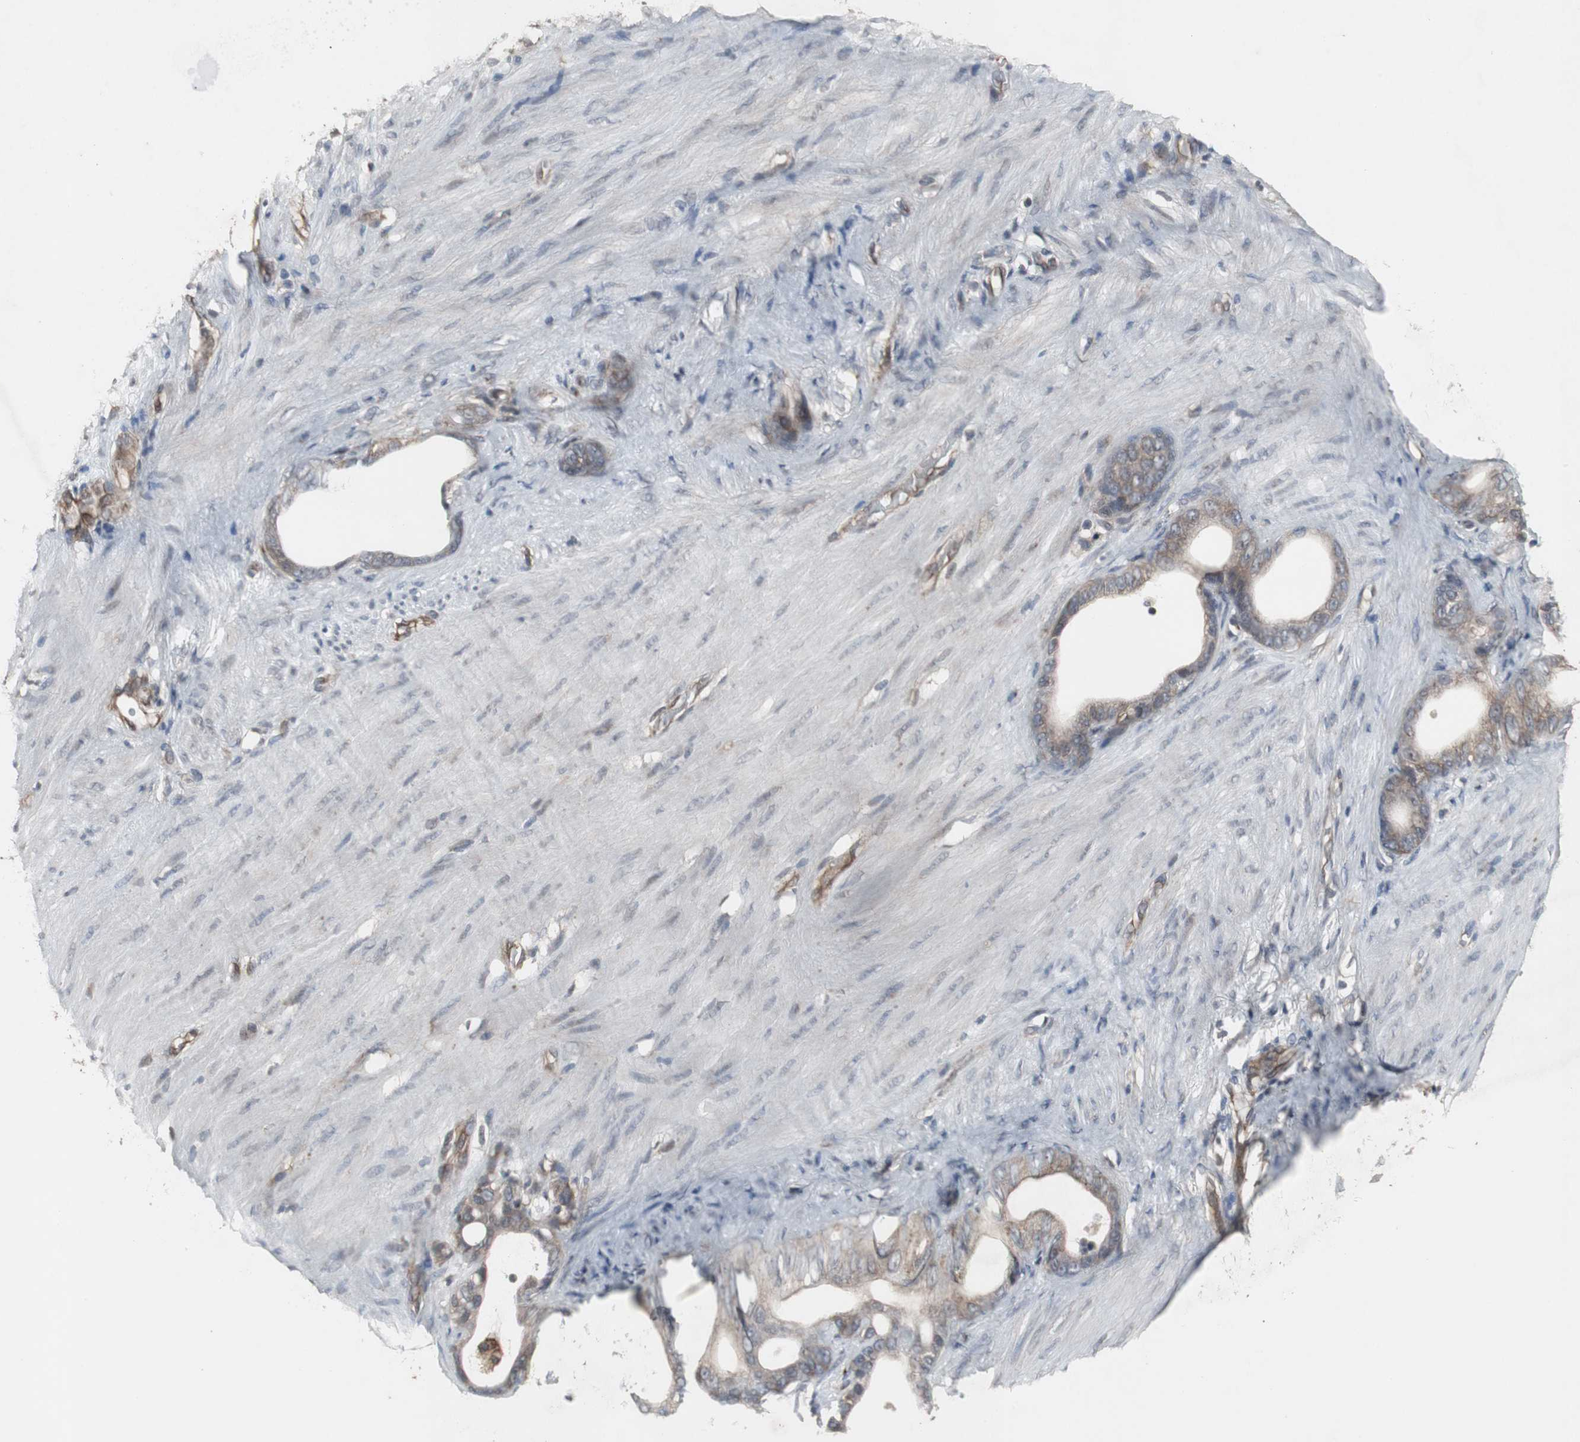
{"staining": {"intensity": "weak", "quantity": ">75%", "location": "cytoplasmic/membranous"}, "tissue": "stomach cancer", "cell_type": "Tumor cells", "image_type": "cancer", "snomed": [{"axis": "morphology", "description": "Adenocarcinoma, NOS"}, {"axis": "topography", "description": "Stomach"}], "caption": "Protein staining reveals weak cytoplasmic/membranous positivity in about >75% of tumor cells in stomach cancer (adenocarcinoma). The staining is performed using DAB brown chromogen to label protein expression. The nuclei are counter-stained blue using hematoxylin.", "gene": "ATP2B2", "patient": {"sex": "female", "age": 75}}